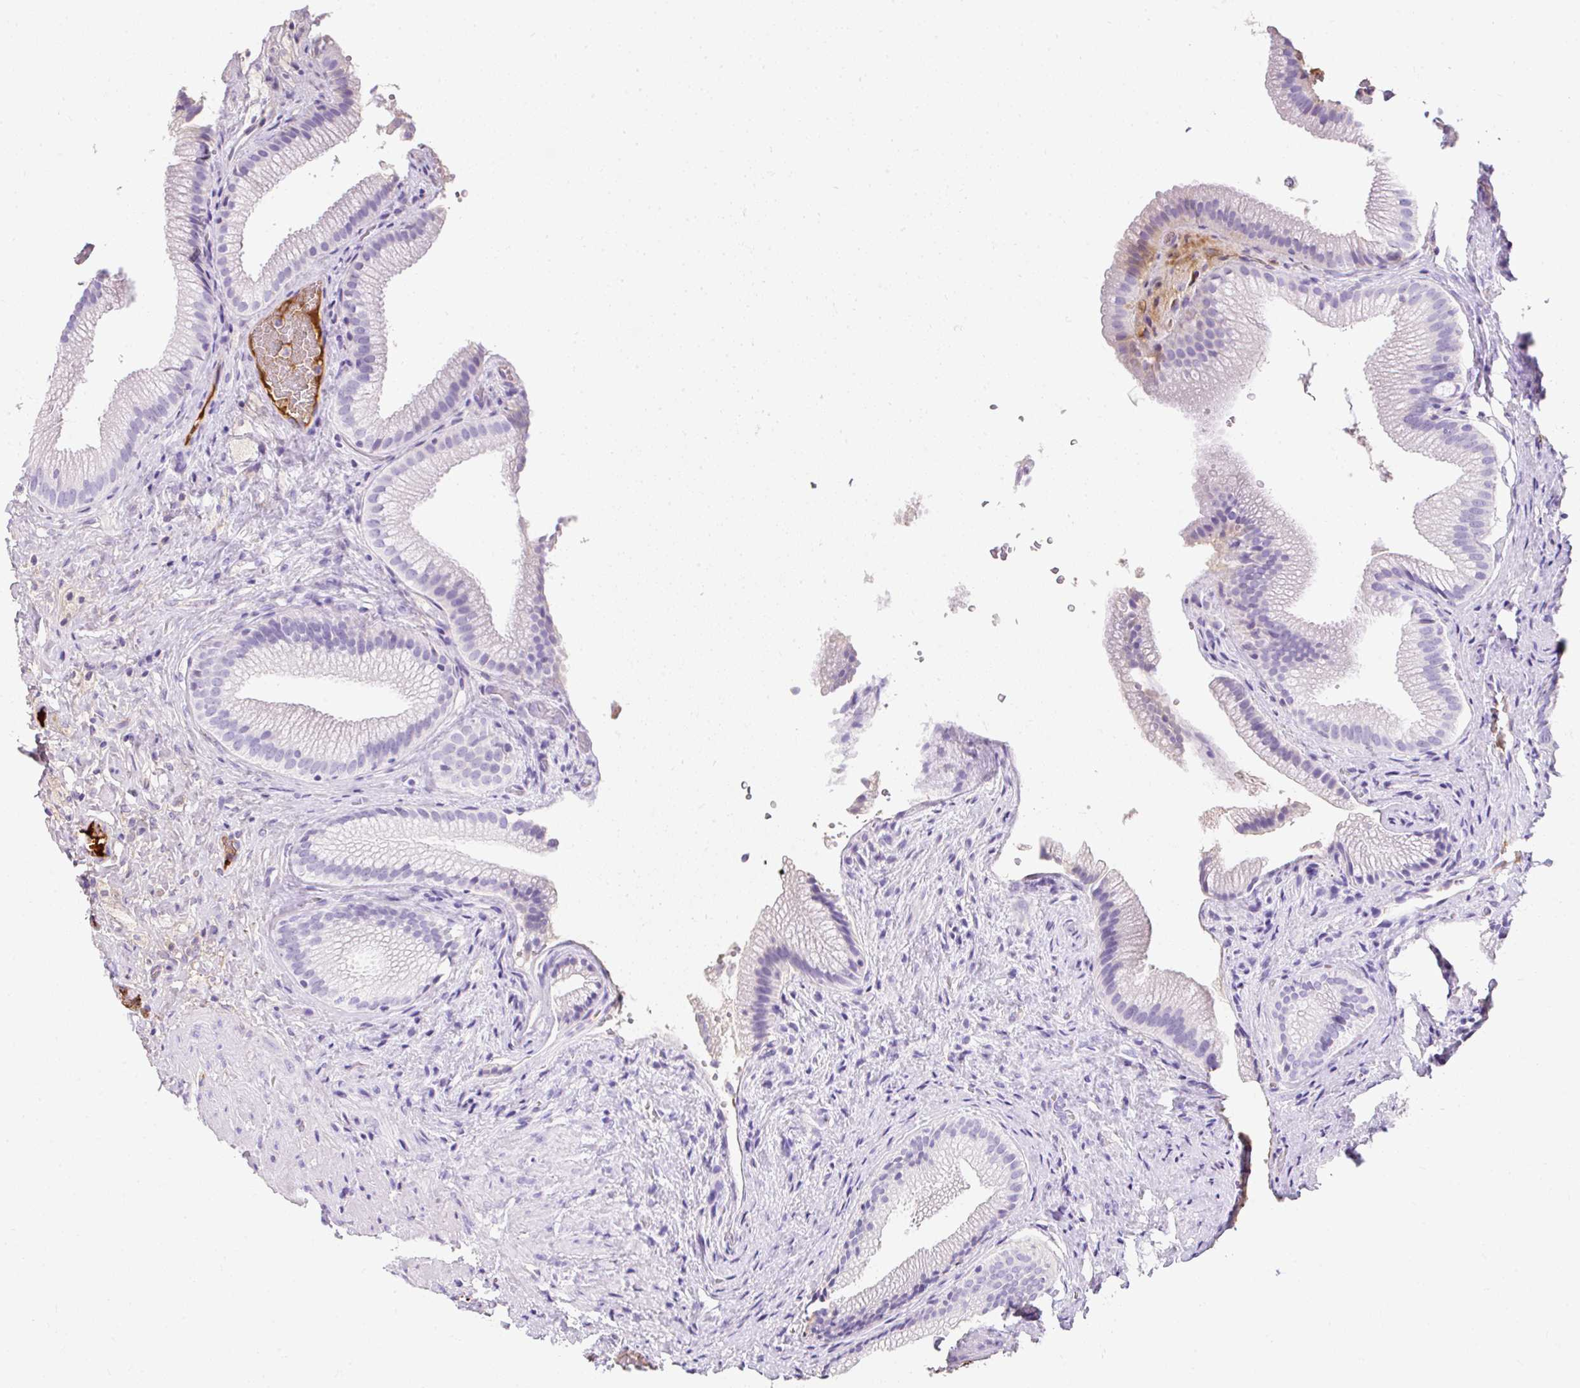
{"staining": {"intensity": "negative", "quantity": "none", "location": "none"}, "tissue": "gallbladder", "cell_type": "Glandular cells", "image_type": "normal", "snomed": [{"axis": "morphology", "description": "Normal tissue, NOS"}, {"axis": "morphology", "description": "Inflammation, NOS"}, {"axis": "topography", "description": "Gallbladder"}], "caption": "Image shows no significant protein staining in glandular cells of unremarkable gallbladder. Nuclei are stained in blue.", "gene": "APOC2", "patient": {"sex": "male", "age": 51}}